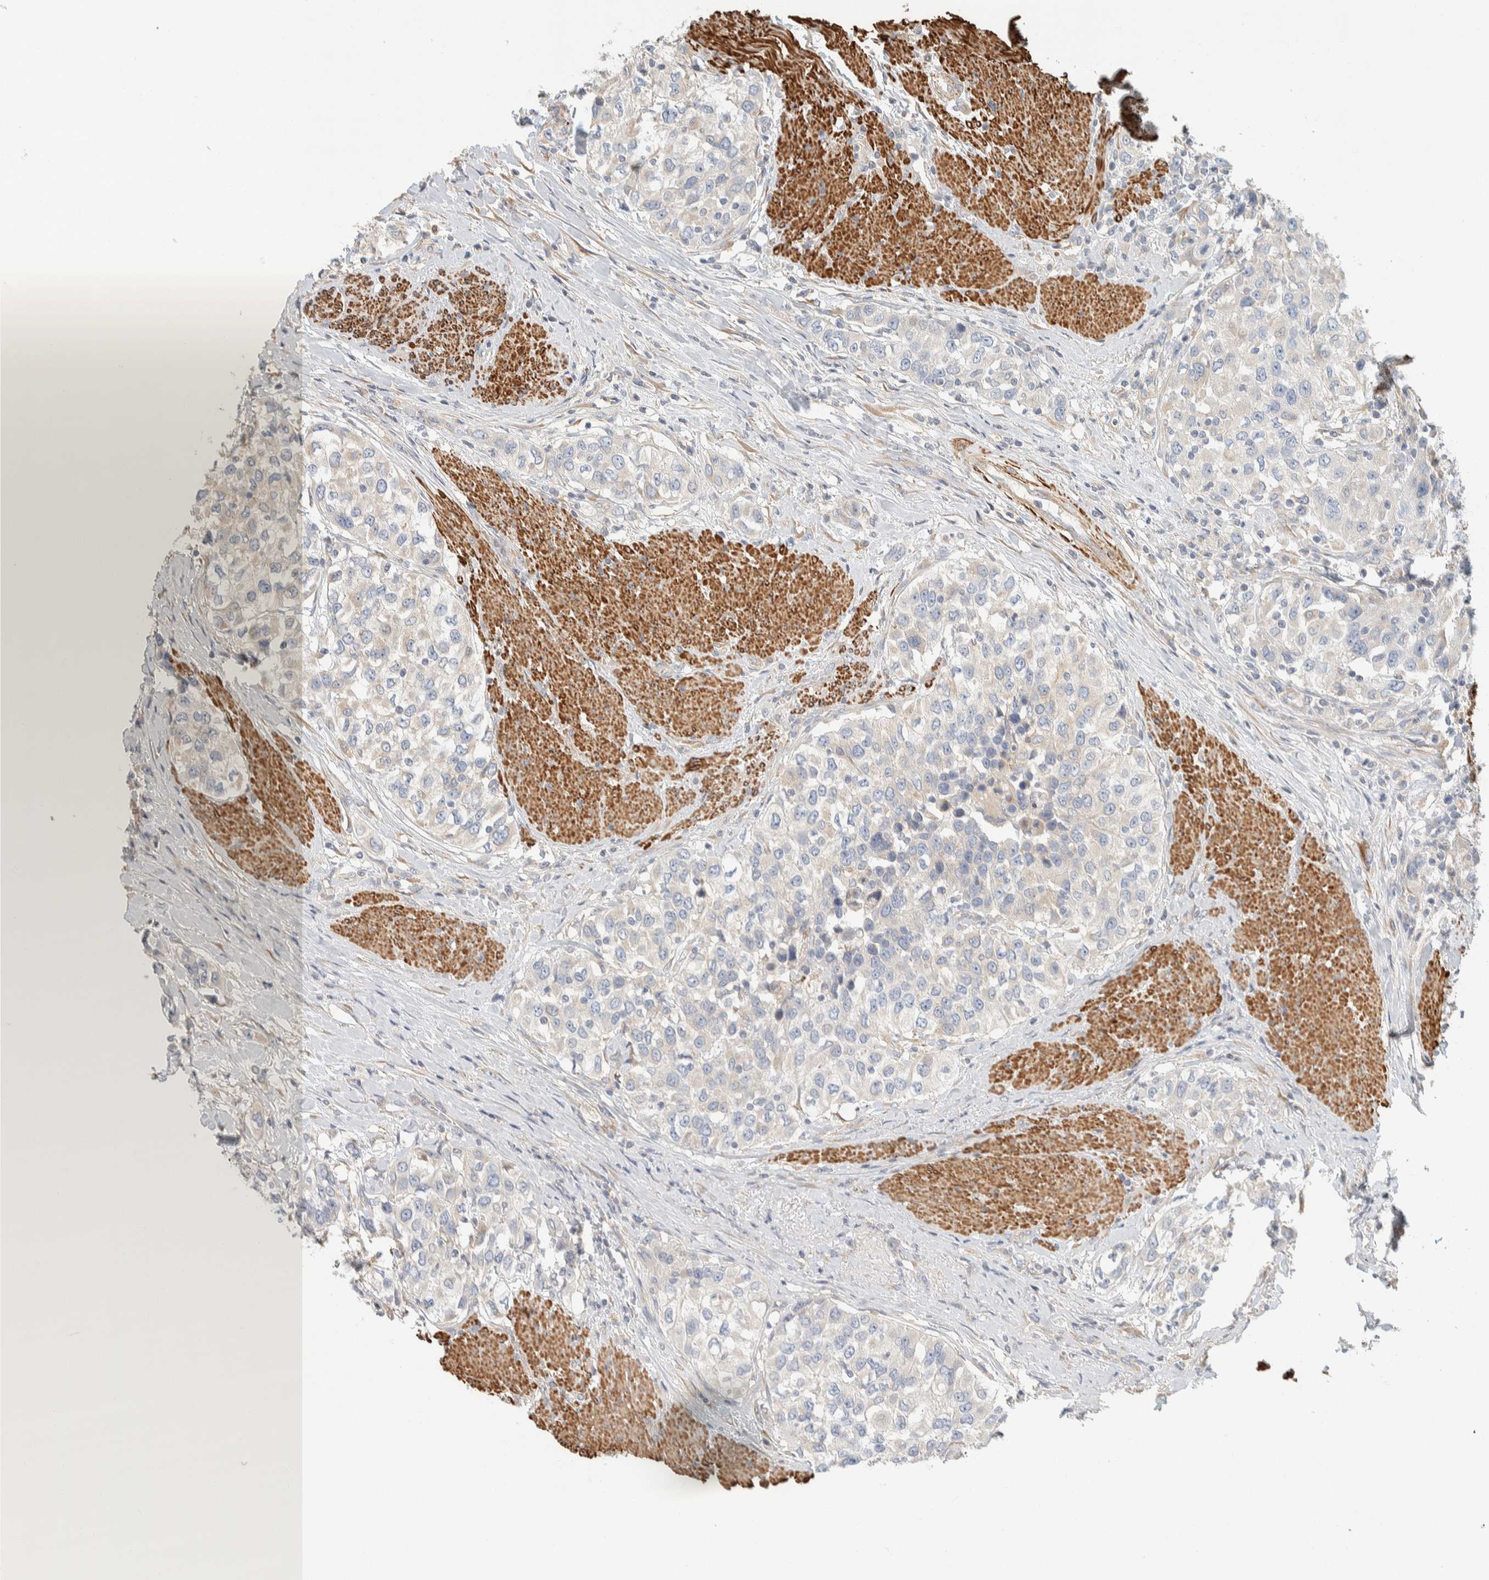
{"staining": {"intensity": "negative", "quantity": "none", "location": "none"}, "tissue": "urothelial cancer", "cell_type": "Tumor cells", "image_type": "cancer", "snomed": [{"axis": "morphology", "description": "Urothelial carcinoma, High grade"}, {"axis": "topography", "description": "Urinary bladder"}], "caption": "A photomicrograph of urothelial carcinoma (high-grade) stained for a protein reveals no brown staining in tumor cells. (IHC, brightfield microscopy, high magnification).", "gene": "CDR2", "patient": {"sex": "female", "age": 80}}